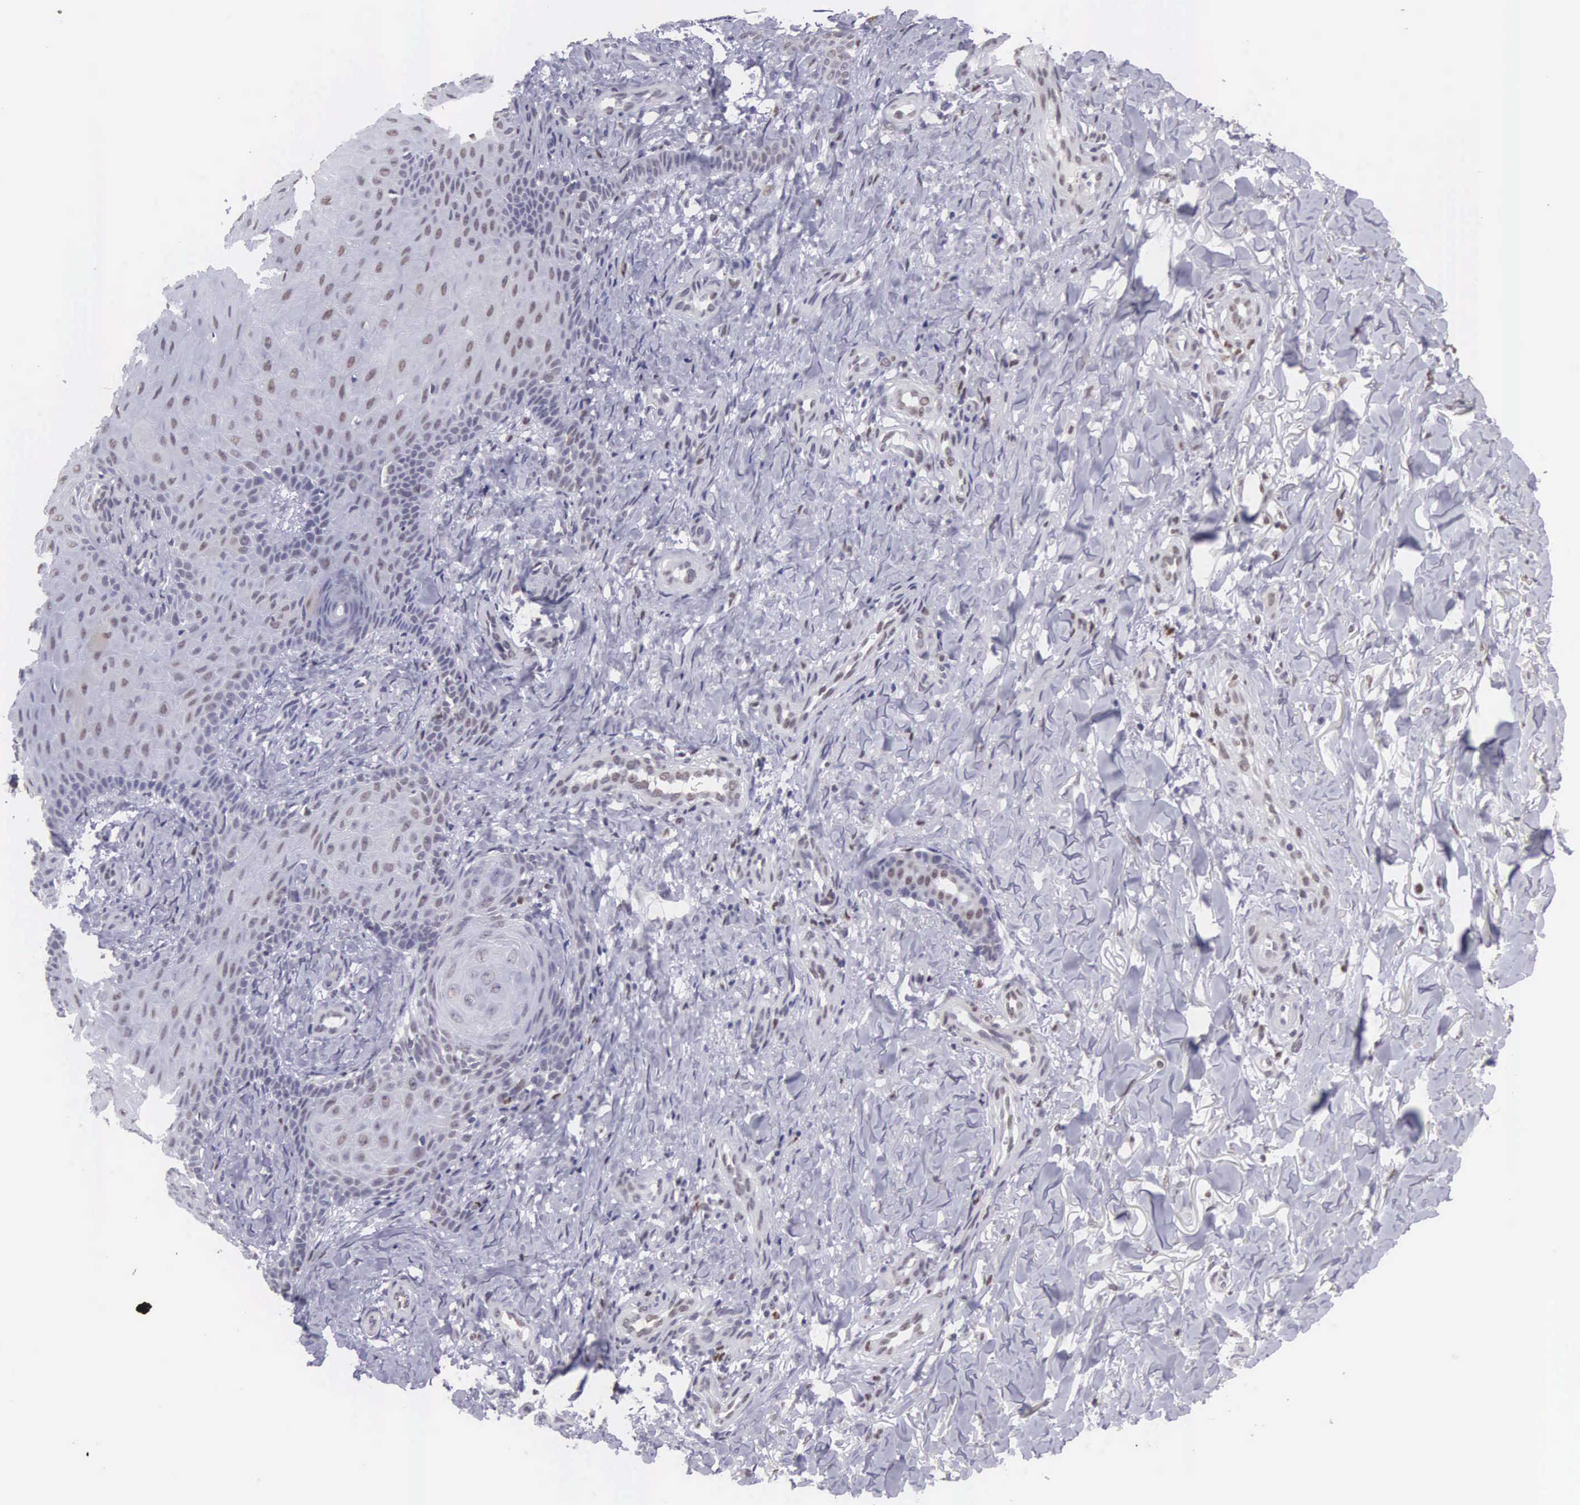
{"staining": {"intensity": "negative", "quantity": "none", "location": "none"}, "tissue": "skin cancer", "cell_type": "Tumor cells", "image_type": "cancer", "snomed": [{"axis": "morphology", "description": "Normal tissue, NOS"}, {"axis": "morphology", "description": "Basal cell carcinoma"}, {"axis": "topography", "description": "Skin"}], "caption": "The immunohistochemistry (IHC) photomicrograph has no significant positivity in tumor cells of basal cell carcinoma (skin) tissue.", "gene": "ETV6", "patient": {"sex": "male", "age": 81}}